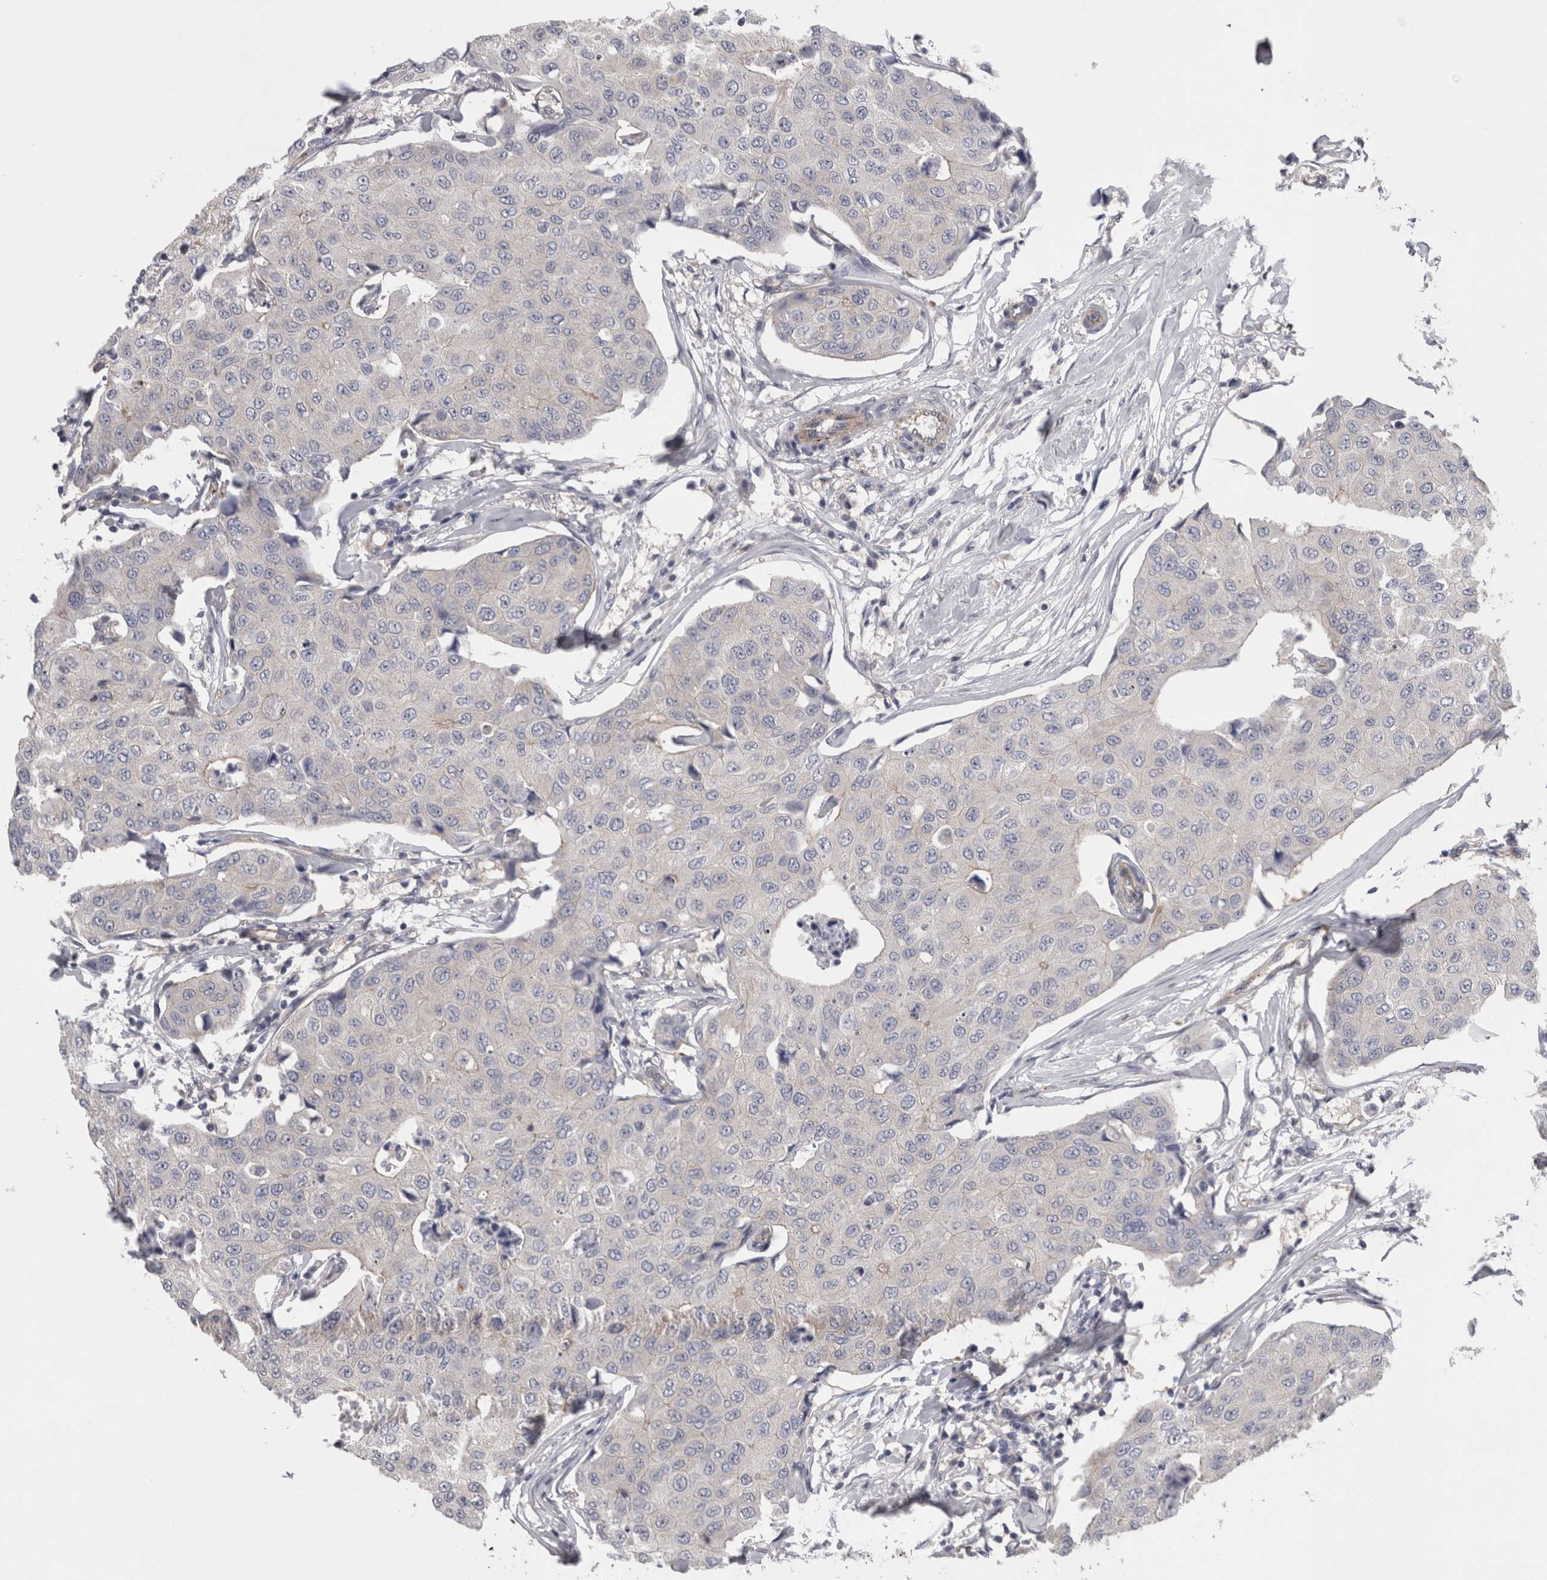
{"staining": {"intensity": "negative", "quantity": "none", "location": "none"}, "tissue": "breast cancer", "cell_type": "Tumor cells", "image_type": "cancer", "snomed": [{"axis": "morphology", "description": "Duct carcinoma"}, {"axis": "topography", "description": "Breast"}], "caption": "Immunohistochemistry histopathology image of breast cancer stained for a protein (brown), which reveals no staining in tumor cells. (Immunohistochemistry (ihc), brightfield microscopy, high magnification).", "gene": "LYZL6", "patient": {"sex": "female", "age": 80}}